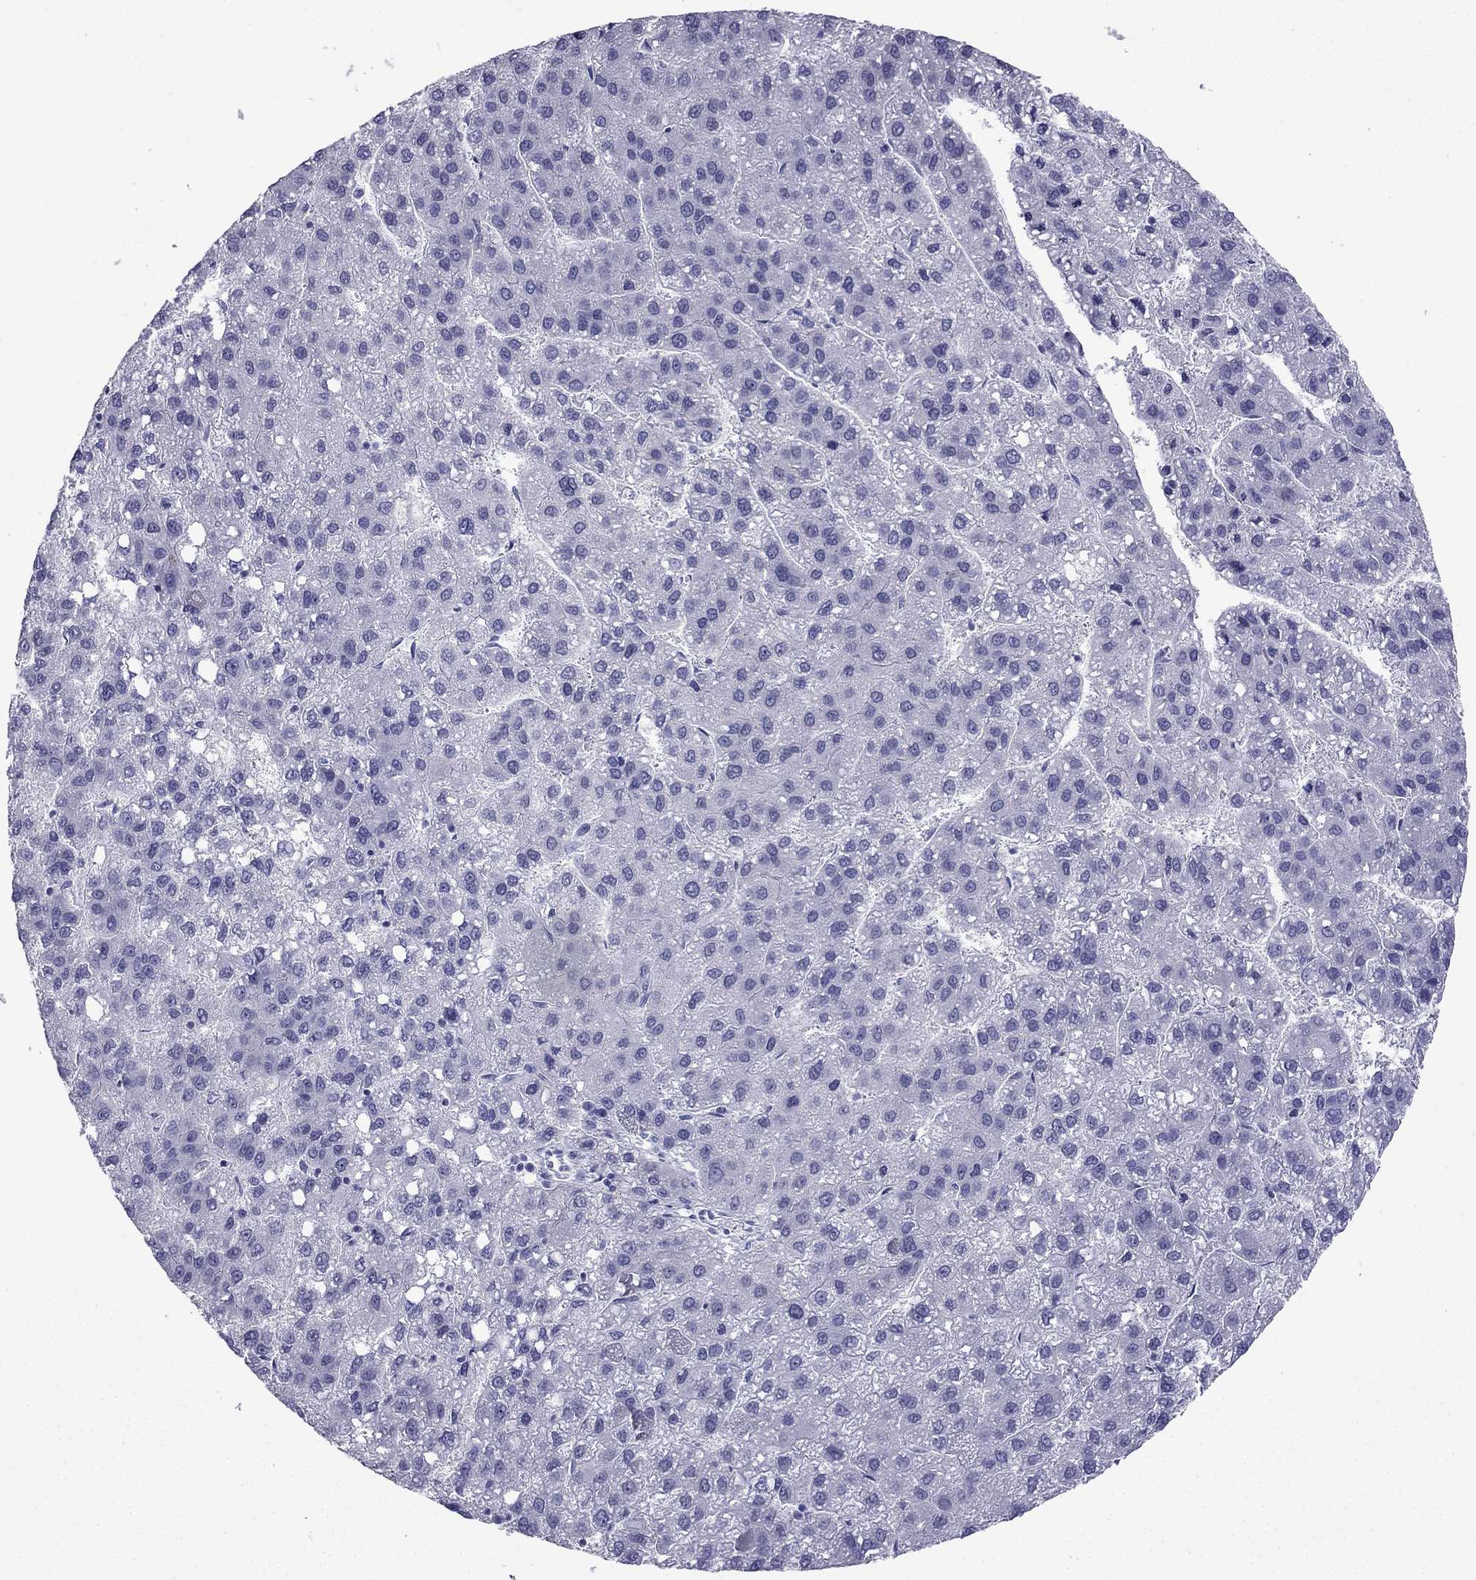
{"staining": {"intensity": "negative", "quantity": "none", "location": "none"}, "tissue": "liver cancer", "cell_type": "Tumor cells", "image_type": "cancer", "snomed": [{"axis": "morphology", "description": "Carcinoma, Hepatocellular, NOS"}, {"axis": "topography", "description": "Liver"}], "caption": "Liver cancer (hepatocellular carcinoma) stained for a protein using immunohistochemistry demonstrates no staining tumor cells.", "gene": "GJA8", "patient": {"sex": "female", "age": 82}}